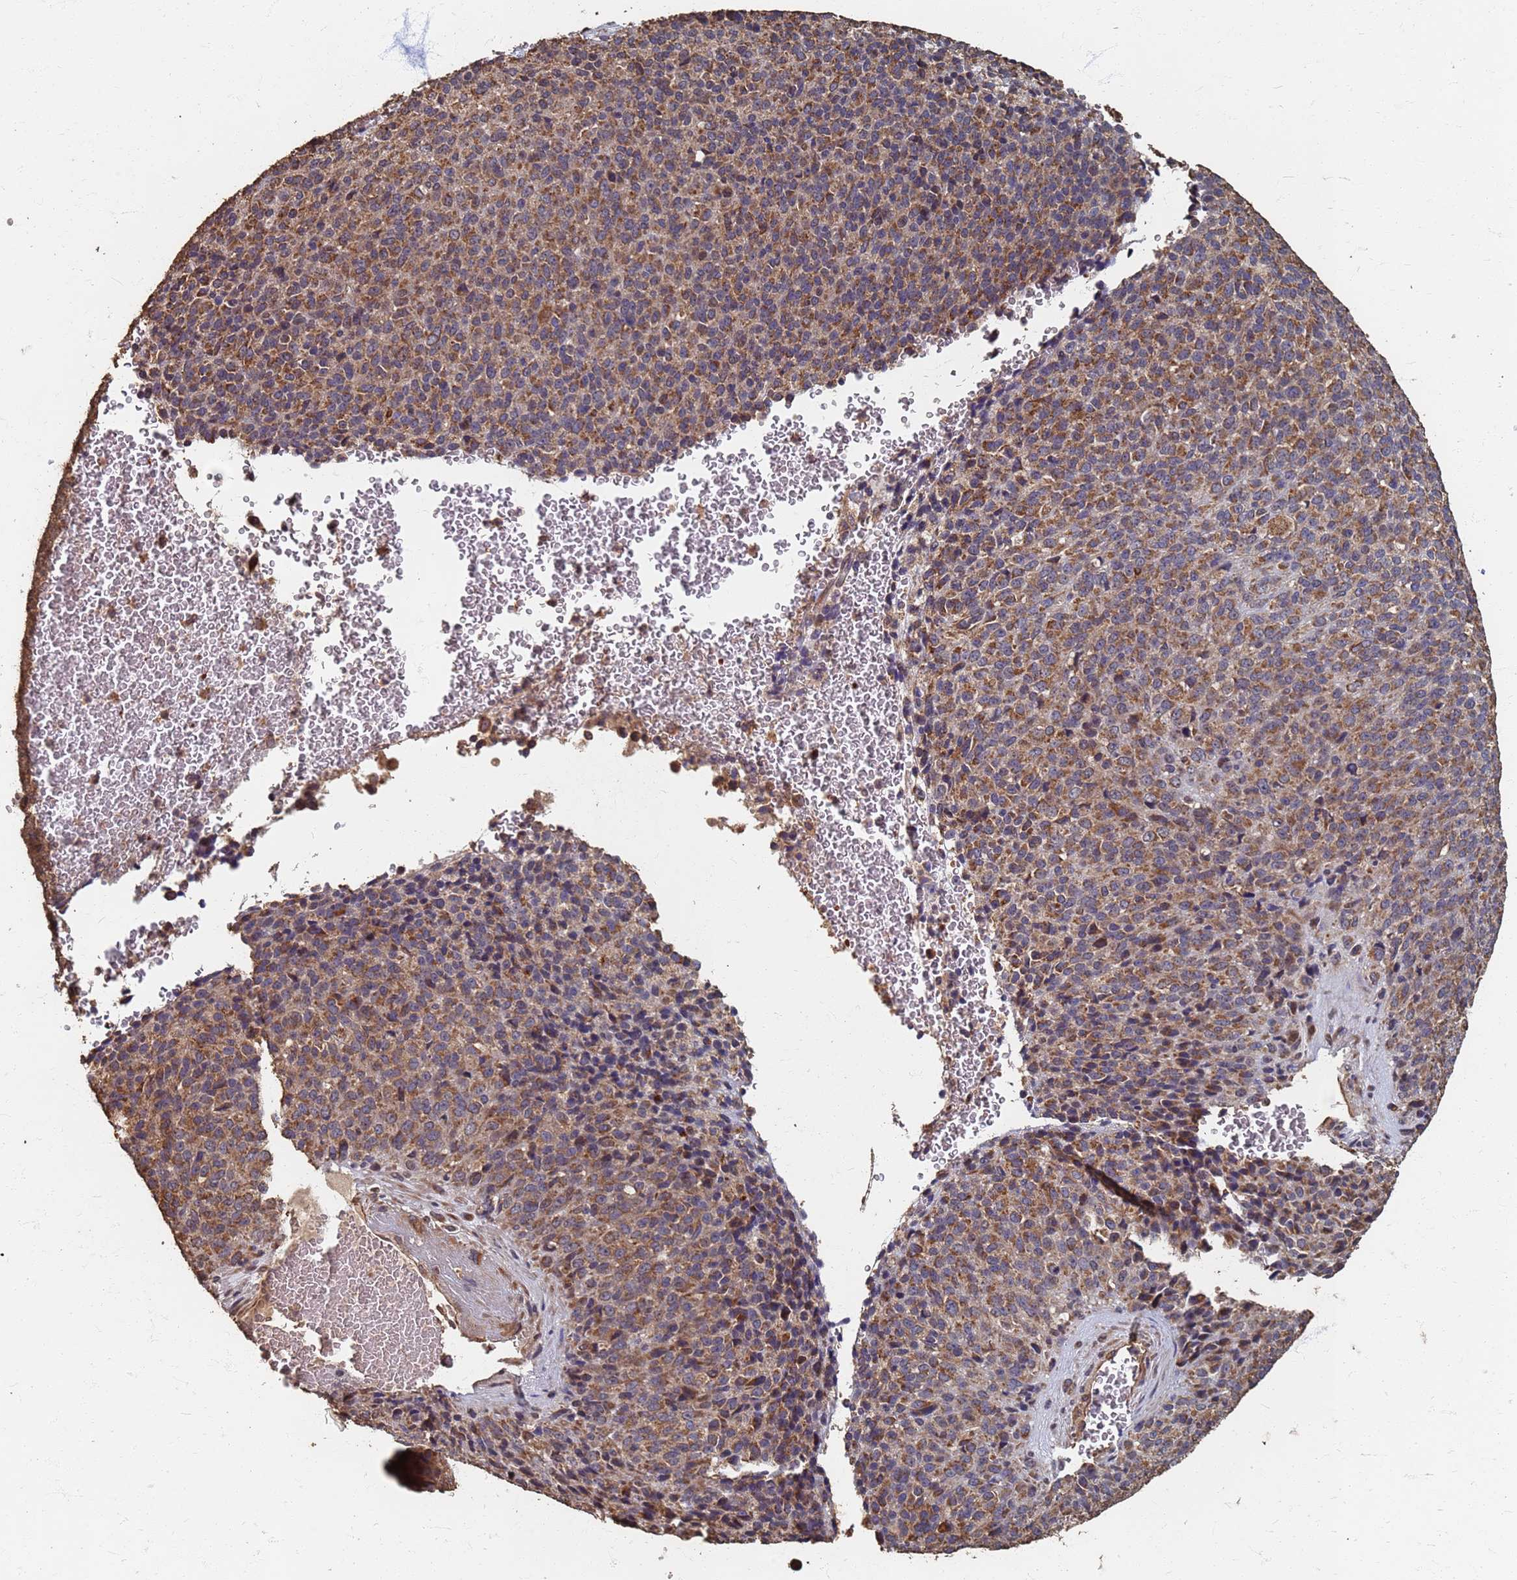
{"staining": {"intensity": "moderate", "quantity": ">75%", "location": "cytoplasmic/membranous"}, "tissue": "melanoma", "cell_type": "Tumor cells", "image_type": "cancer", "snomed": [{"axis": "morphology", "description": "Malignant melanoma, Metastatic site"}, {"axis": "topography", "description": "Brain"}], "caption": "A micrograph showing moderate cytoplasmic/membranous expression in approximately >75% of tumor cells in malignant melanoma (metastatic site), as visualized by brown immunohistochemical staining.", "gene": "DPH5", "patient": {"sex": "female", "age": 56}}